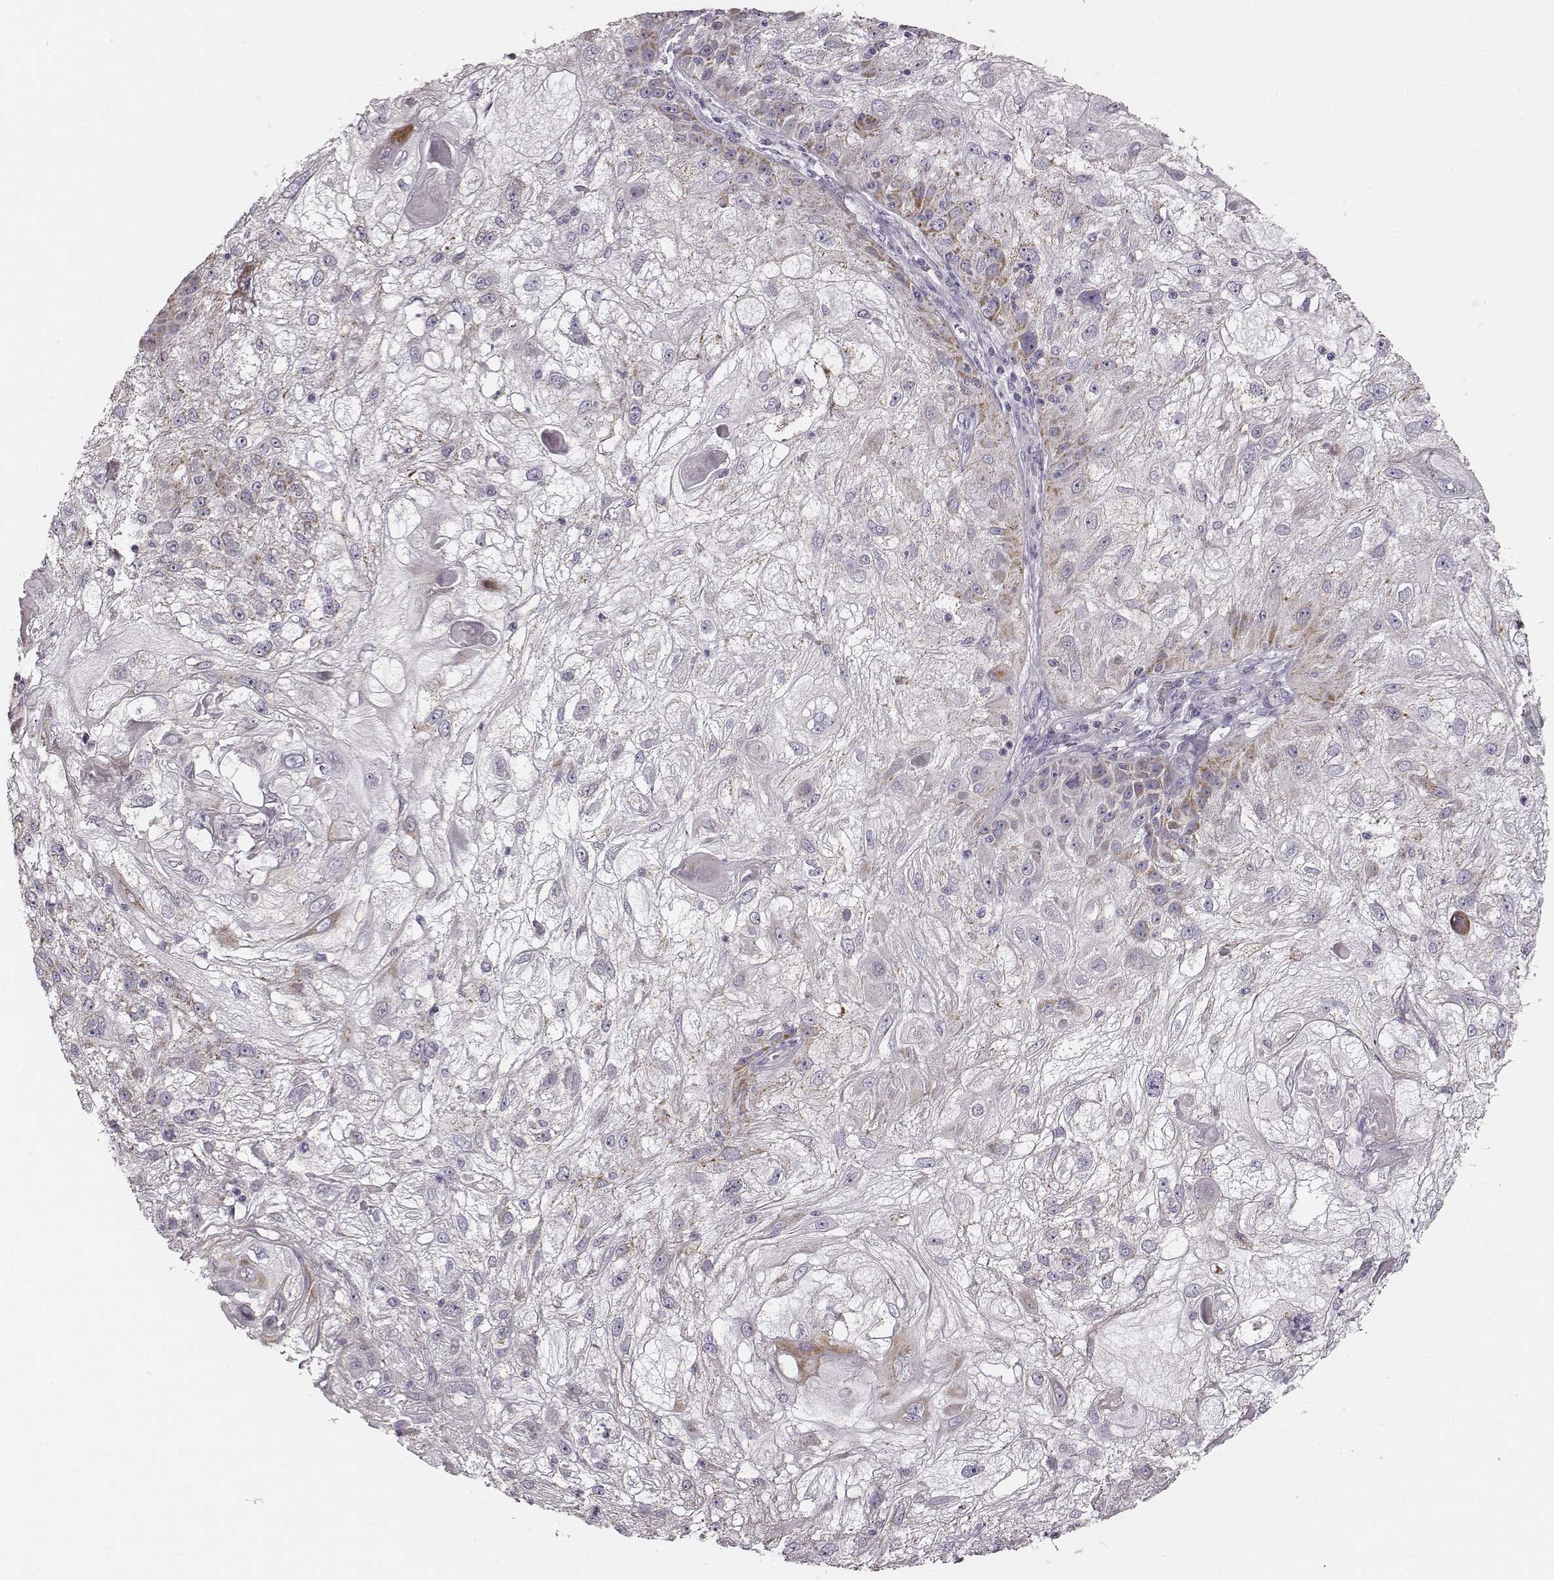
{"staining": {"intensity": "moderate", "quantity": "<25%", "location": "cytoplasmic/membranous"}, "tissue": "skin cancer", "cell_type": "Tumor cells", "image_type": "cancer", "snomed": [{"axis": "morphology", "description": "Normal tissue, NOS"}, {"axis": "morphology", "description": "Squamous cell carcinoma, NOS"}, {"axis": "topography", "description": "Skin"}], "caption": "IHC histopathology image of neoplastic tissue: human skin cancer stained using immunohistochemistry (IHC) reveals low levels of moderate protein expression localized specifically in the cytoplasmic/membranous of tumor cells, appearing as a cytoplasmic/membranous brown color.", "gene": "UBL4B", "patient": {"sex": "female", "age": 83}}